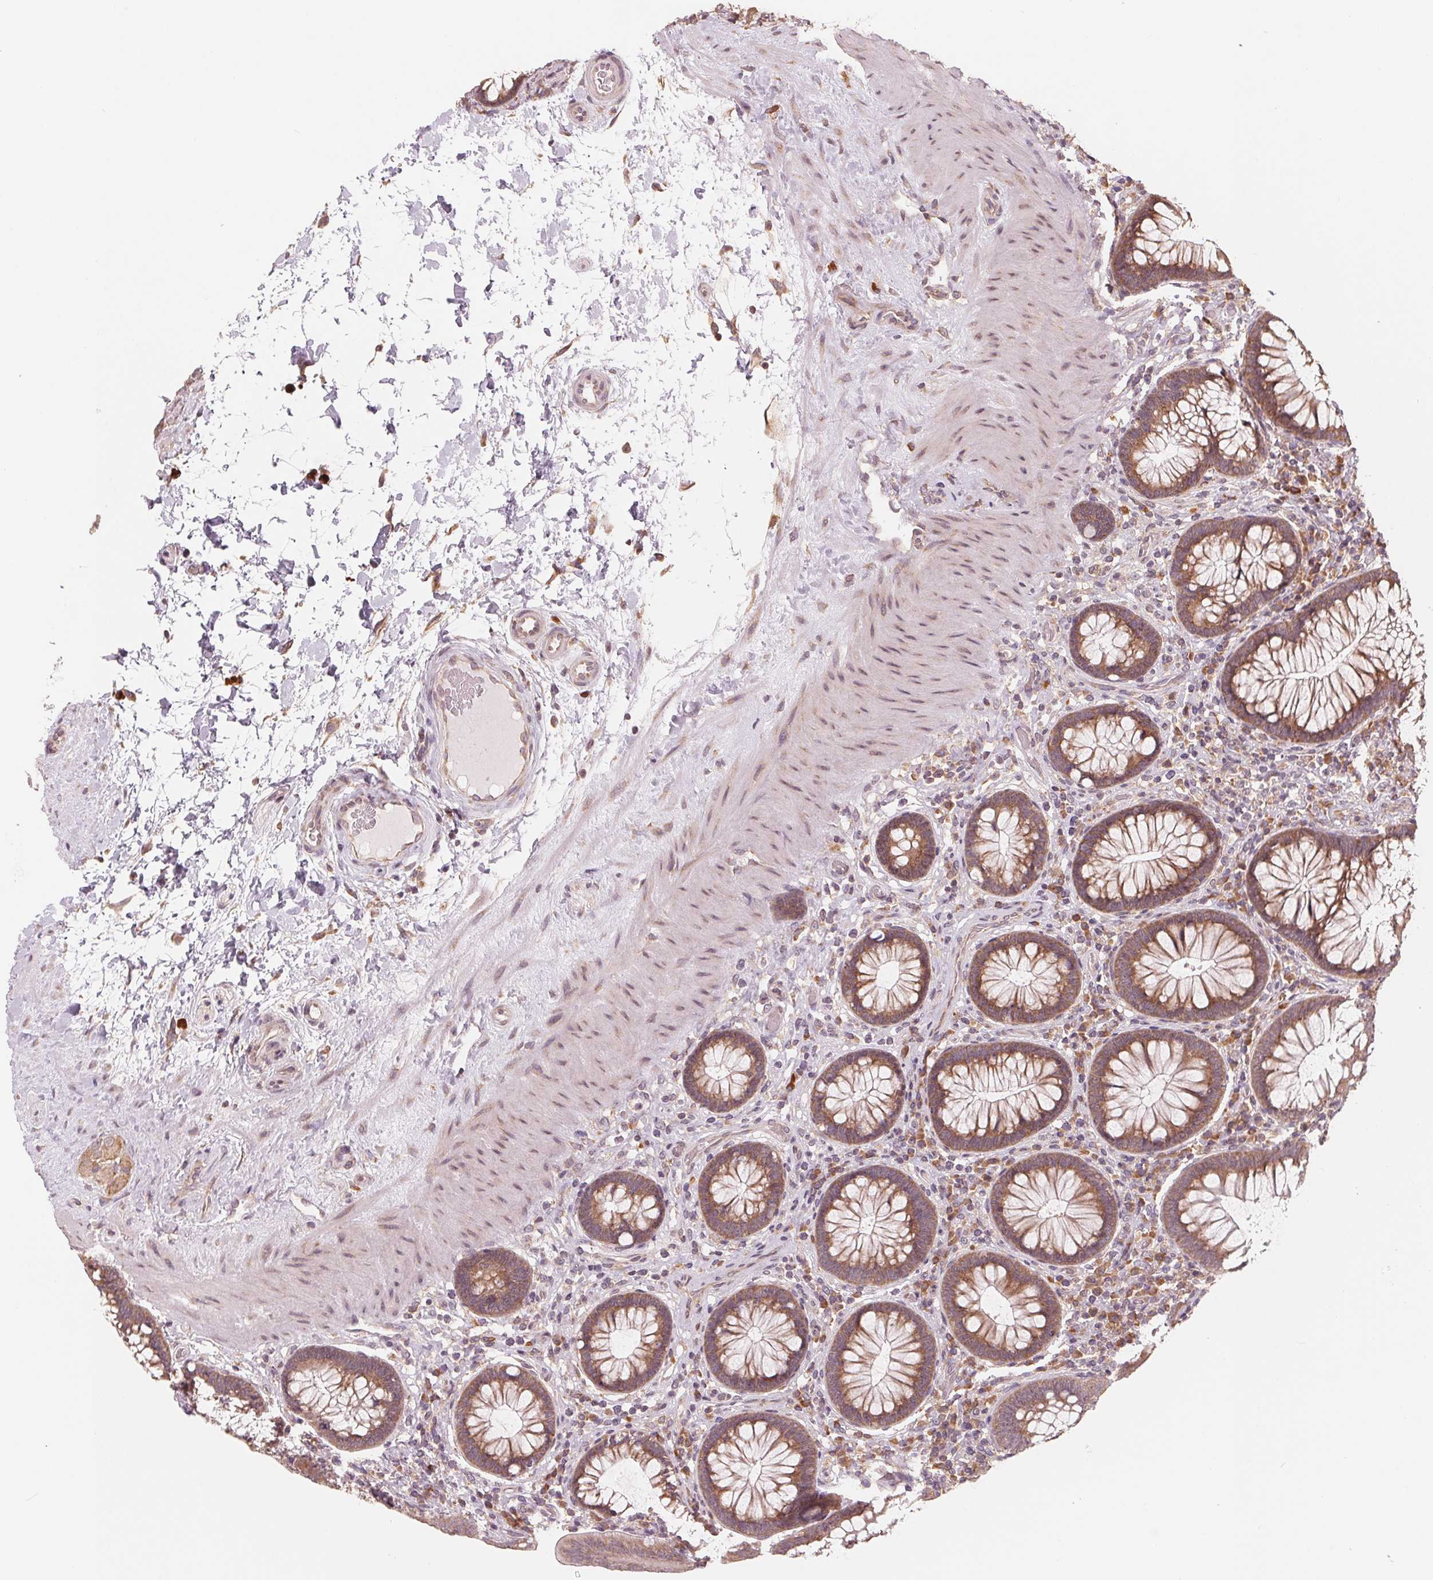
{"staining": {"intensity": "negative", "quantity": "none", "location": "none"}, "tissue": "colon", "cell_type": "Endothelial cells", "image_type": "normal", "snomed": [{"axis": "morphology", "description": "Normal tissue, NOS"}, {"axis": "morphology", "description": "Adenoma, NOS"}, {"axis": "topography", "description": "Soft tissue"}, {"axis": "topography", "description": "Colon"}], "caption": "There is no significant staining in endothelial cells of colon. Brightfield microscopy of IHC stained with DAB (3,3'-diaminobenzidine) (brown) and hematoxylin (blue), captured at high magnification.", "gene": "GIGYF2", "patient": {"sex": "male", "age": 47}}